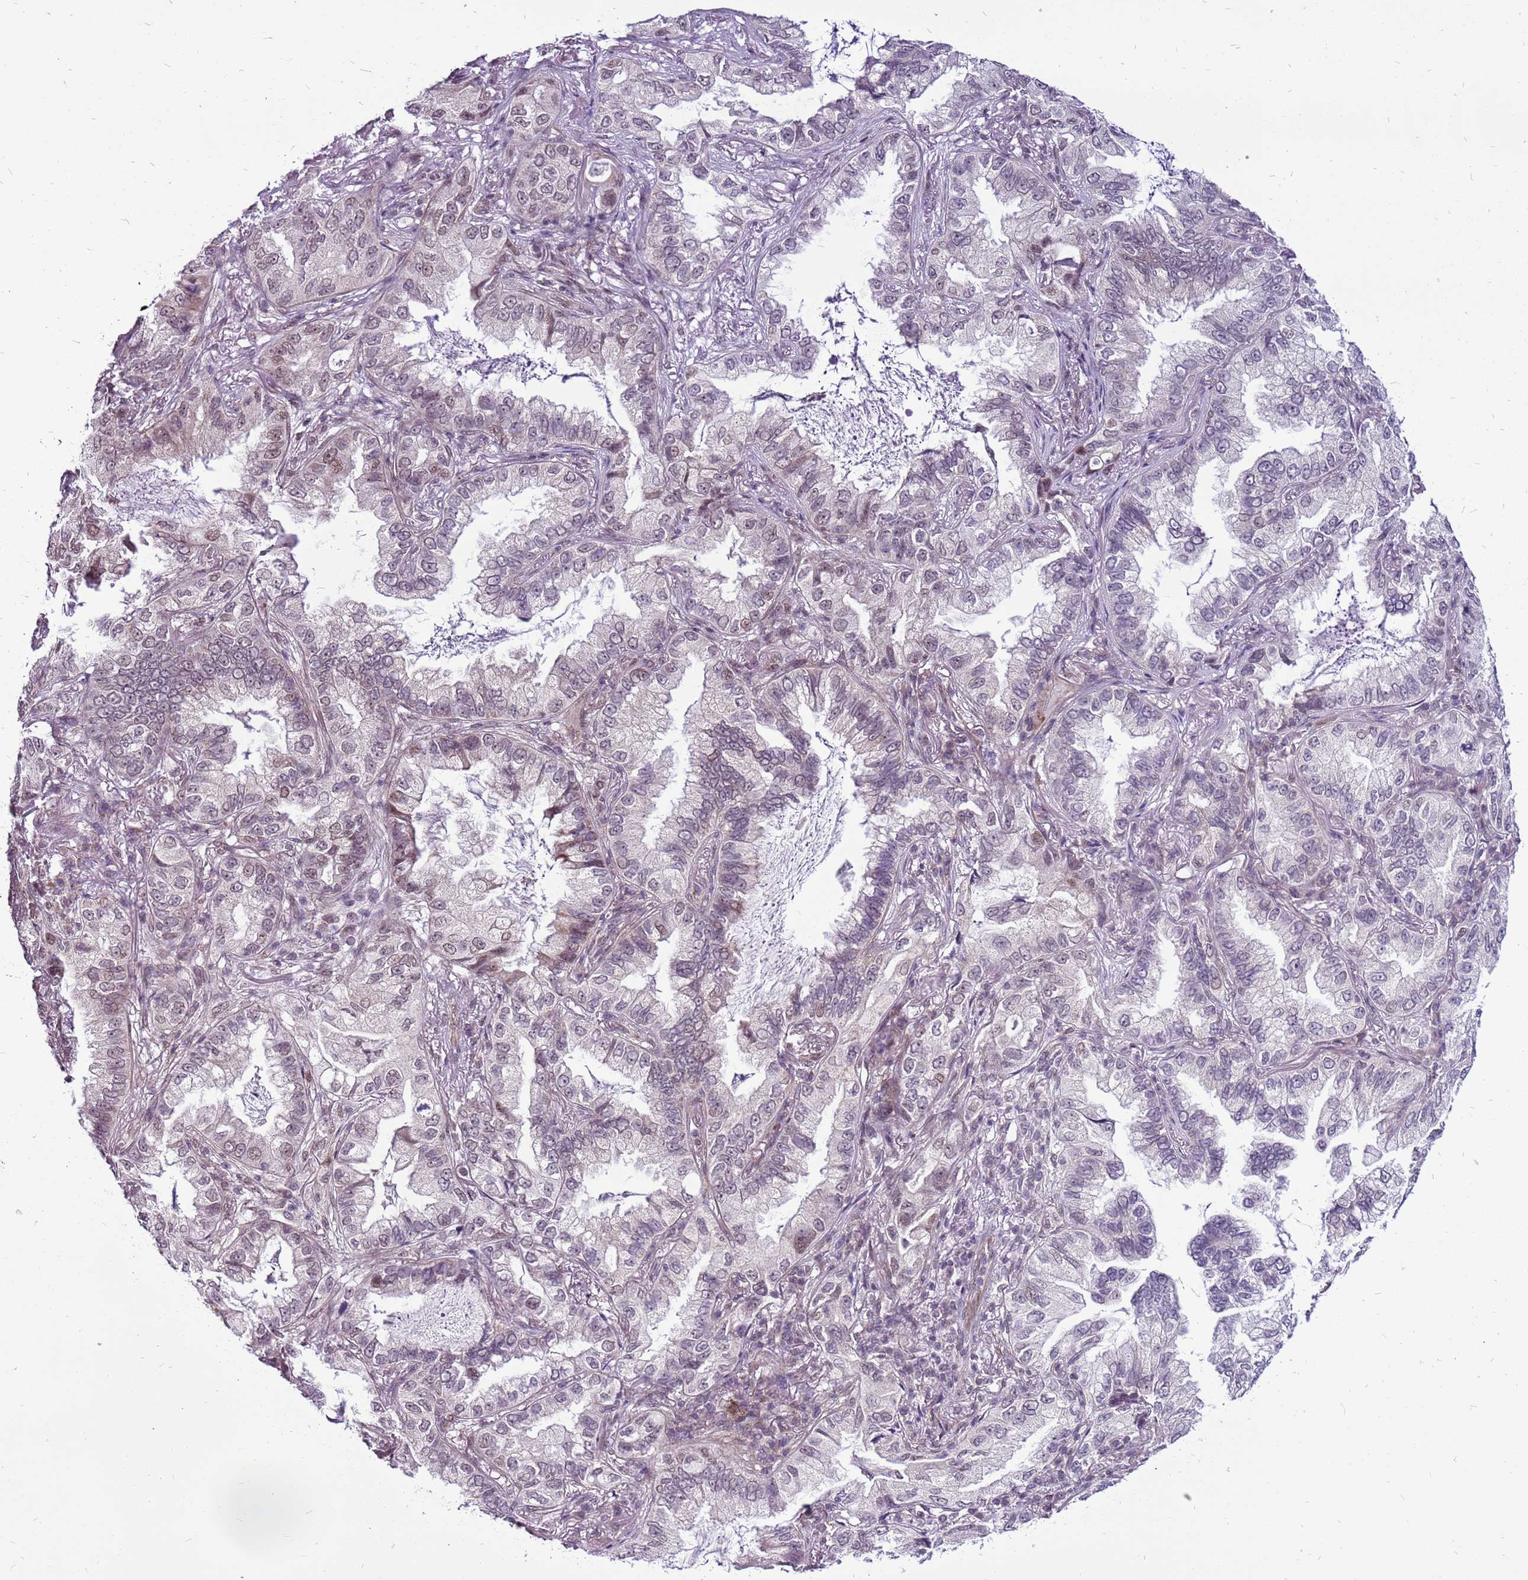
{"staining": {"intensity": "weak", "quantity": "25%-75%", "location": "nuclear"}, "tissue": "lung cancer", "cell_type": "Tumor cells", "image_type": "cancer", "snomed": [{"axis": "morphology", "description": "Adenocarcinoma, NOS"}, {"axis": "topography", "description": "Lung"}], "caption": "IHC of human lung cancer (adenocarcinoma) reveals low levels of weak nuclear expression in approximately 25%-75% of tumor cells.", "gene": "CCDC166", "patient": {"sex": "female", "age": 69}}